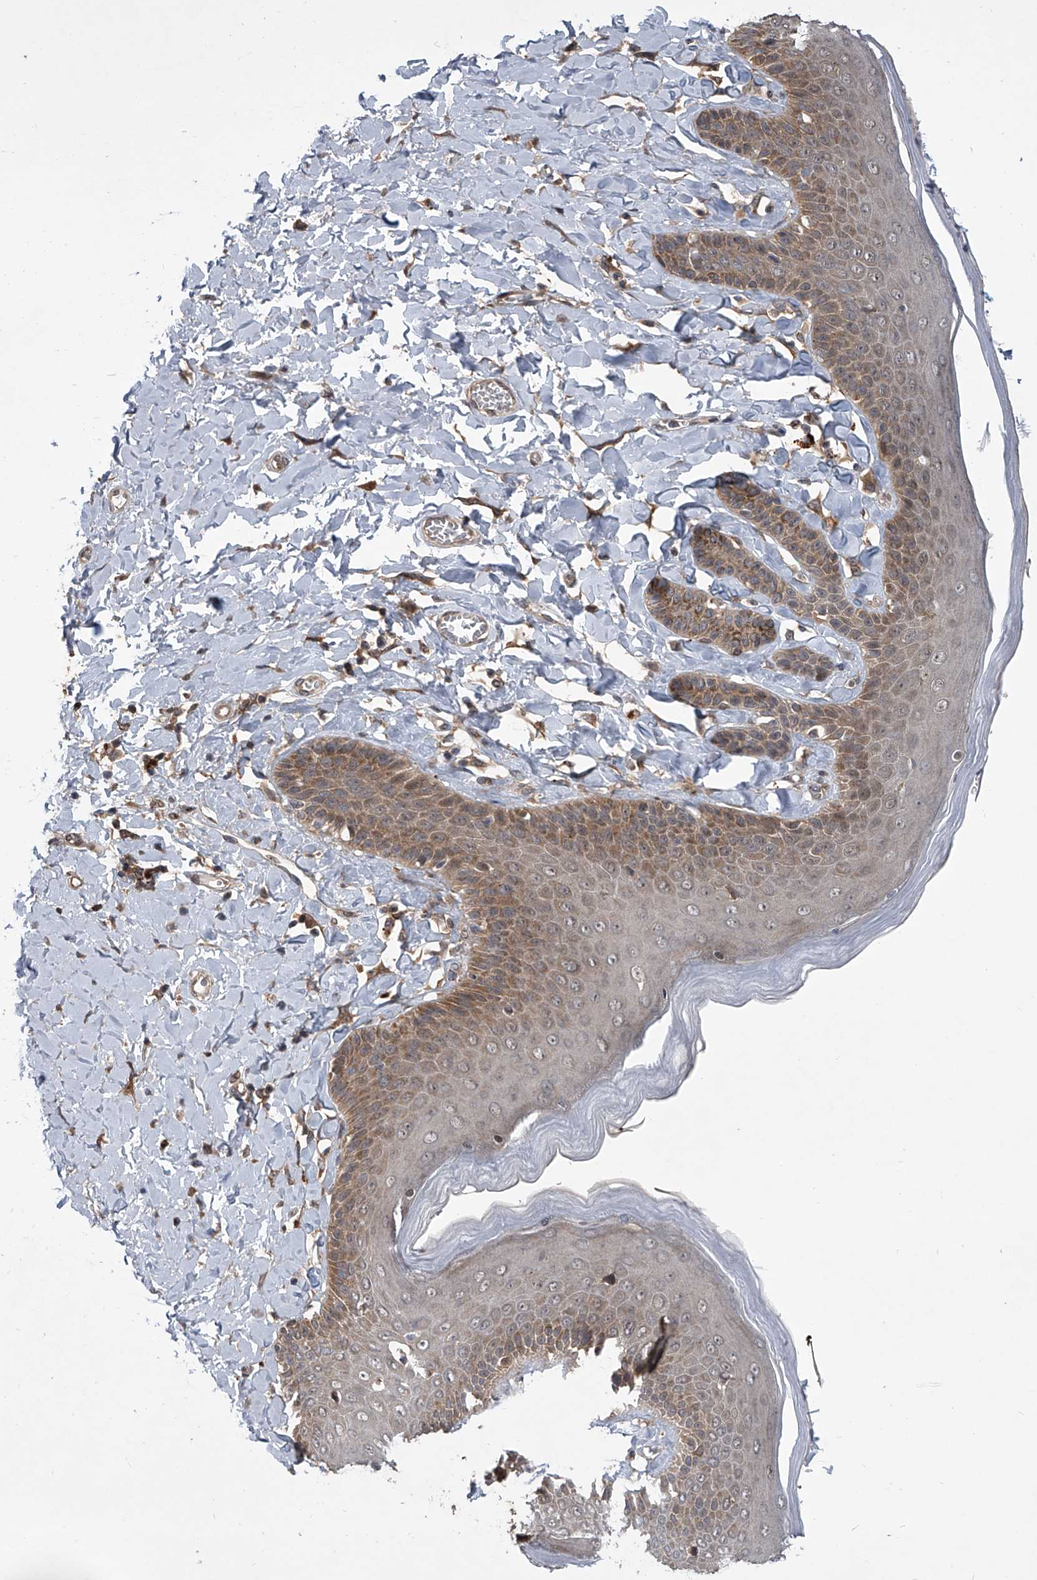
{"staining": {"intensity": "moderate", "quantity": "25%-75%", "location": "cytoplasmic/membranous"}, "tissue": "skin", "cell_type": "Epidermal cells", "image_type": "normal", "snomed": [{"axis": "morphology", "description": "Normal tissue, NOS"}, {"axis": "topography", "description": "Anal"}], "caption": "Immunohistochemistry (IHC) (DAB) staining of benign skin shows moderate cytoplasmic/membranous protein expression in approximately 25%-75% of epidermal cells. The staining is performed using DAB (3,3'-diaminobenzidine) brown chromogen to label protein expression. The nuclei are counter-stained blue using hematoxylin.", "gene": "GEMIN8", "patient": {"sex": "male", "age": 69}}